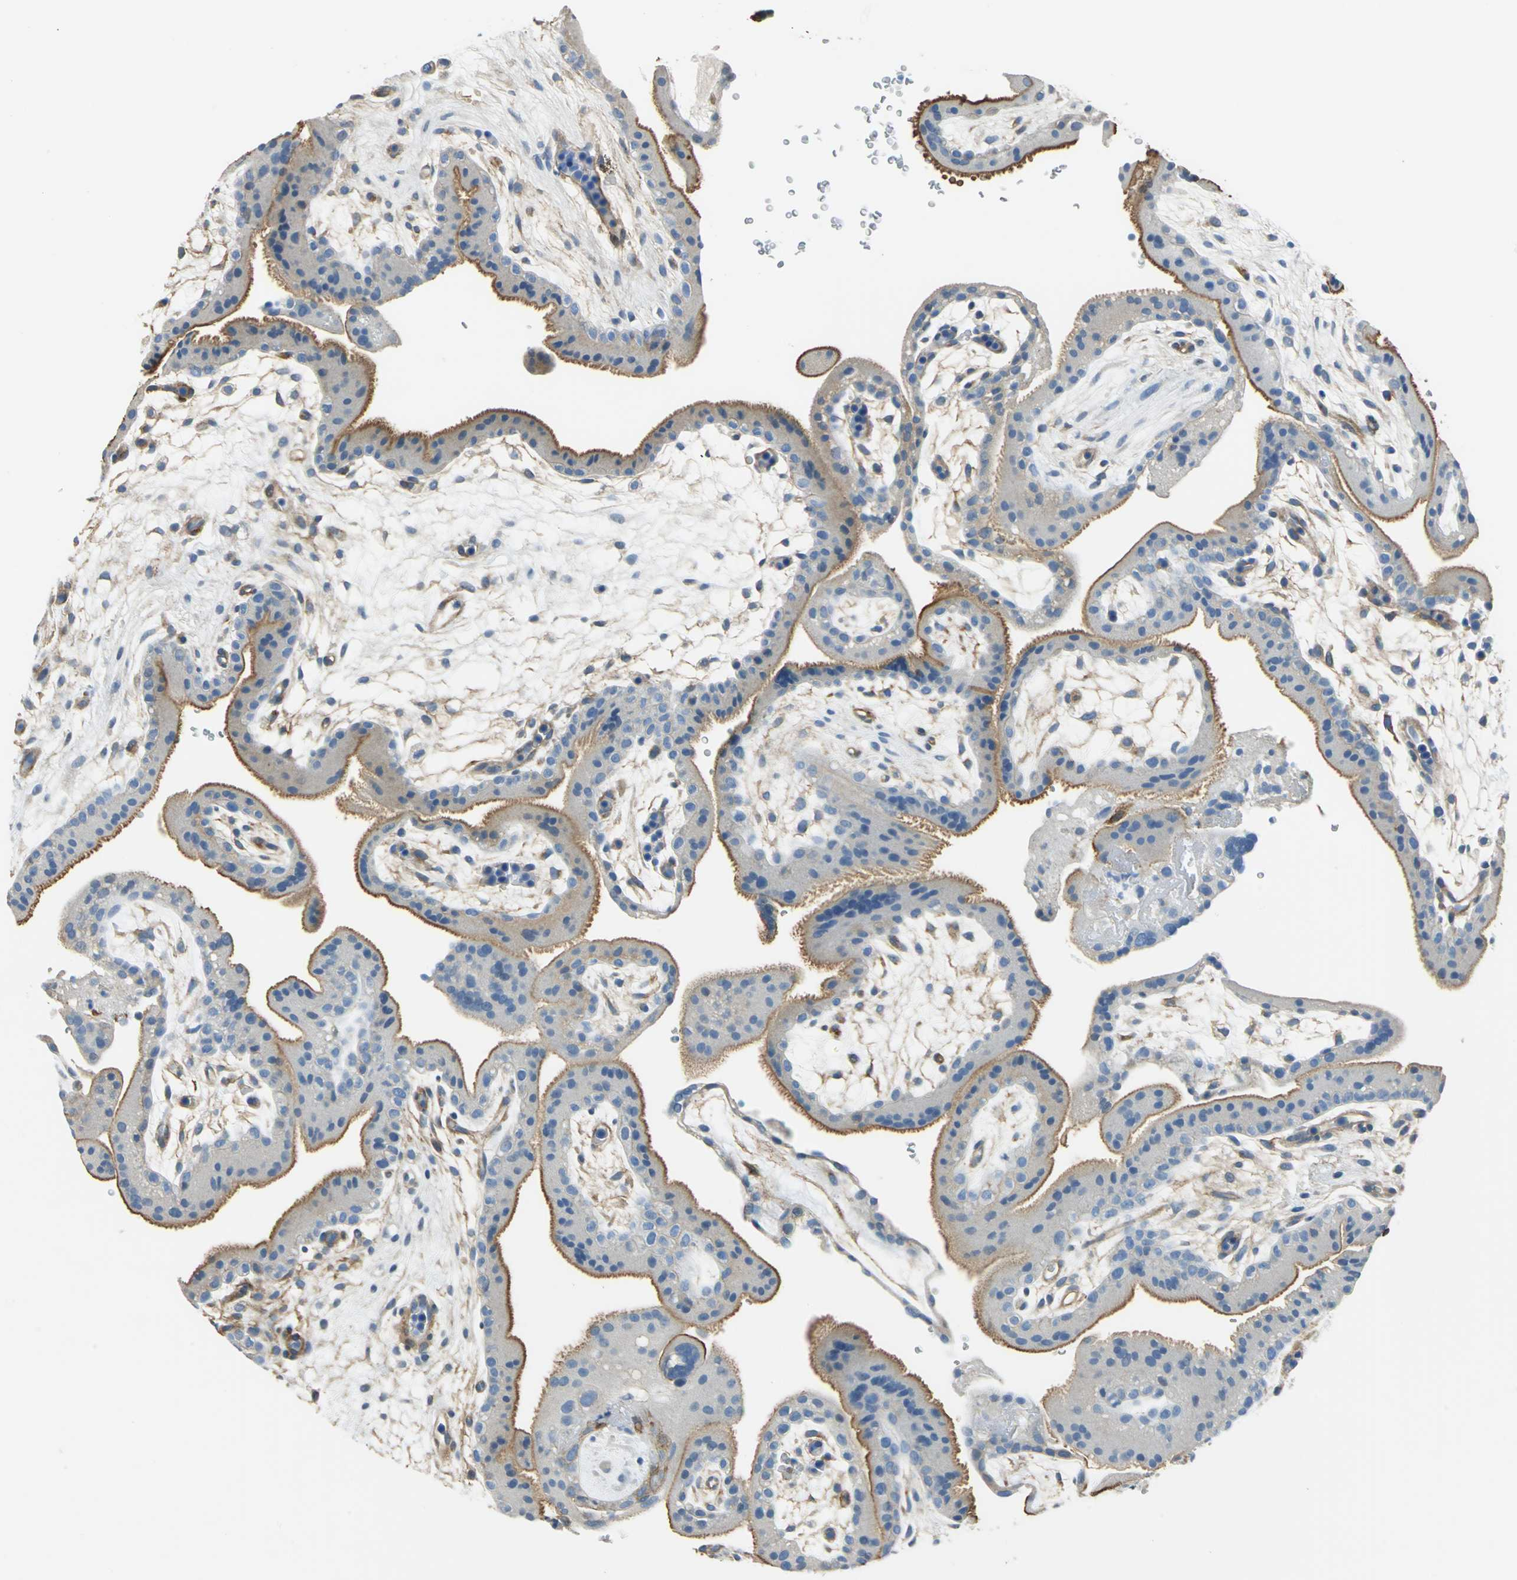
{"staining": {"intensity": "moderate", "quantity": "25%-75%", "location": "cytoplasmic/membranous"}, "tissue": "placenta", "cell_type": "Decidual cells", "image_type": "normal", "snomed": [{"axis": "morphology", "description": "Normal tissue, NOS"}, {"axis": "topography", "description": "Placenta"}], "caption": "Unremarkable placenta exhibits moderate cytoplasmic/membranous staining in about 25%-75% of decidual cells.", "gene": "AKAP12", "patient": {"sex": "female", "age": 19}}